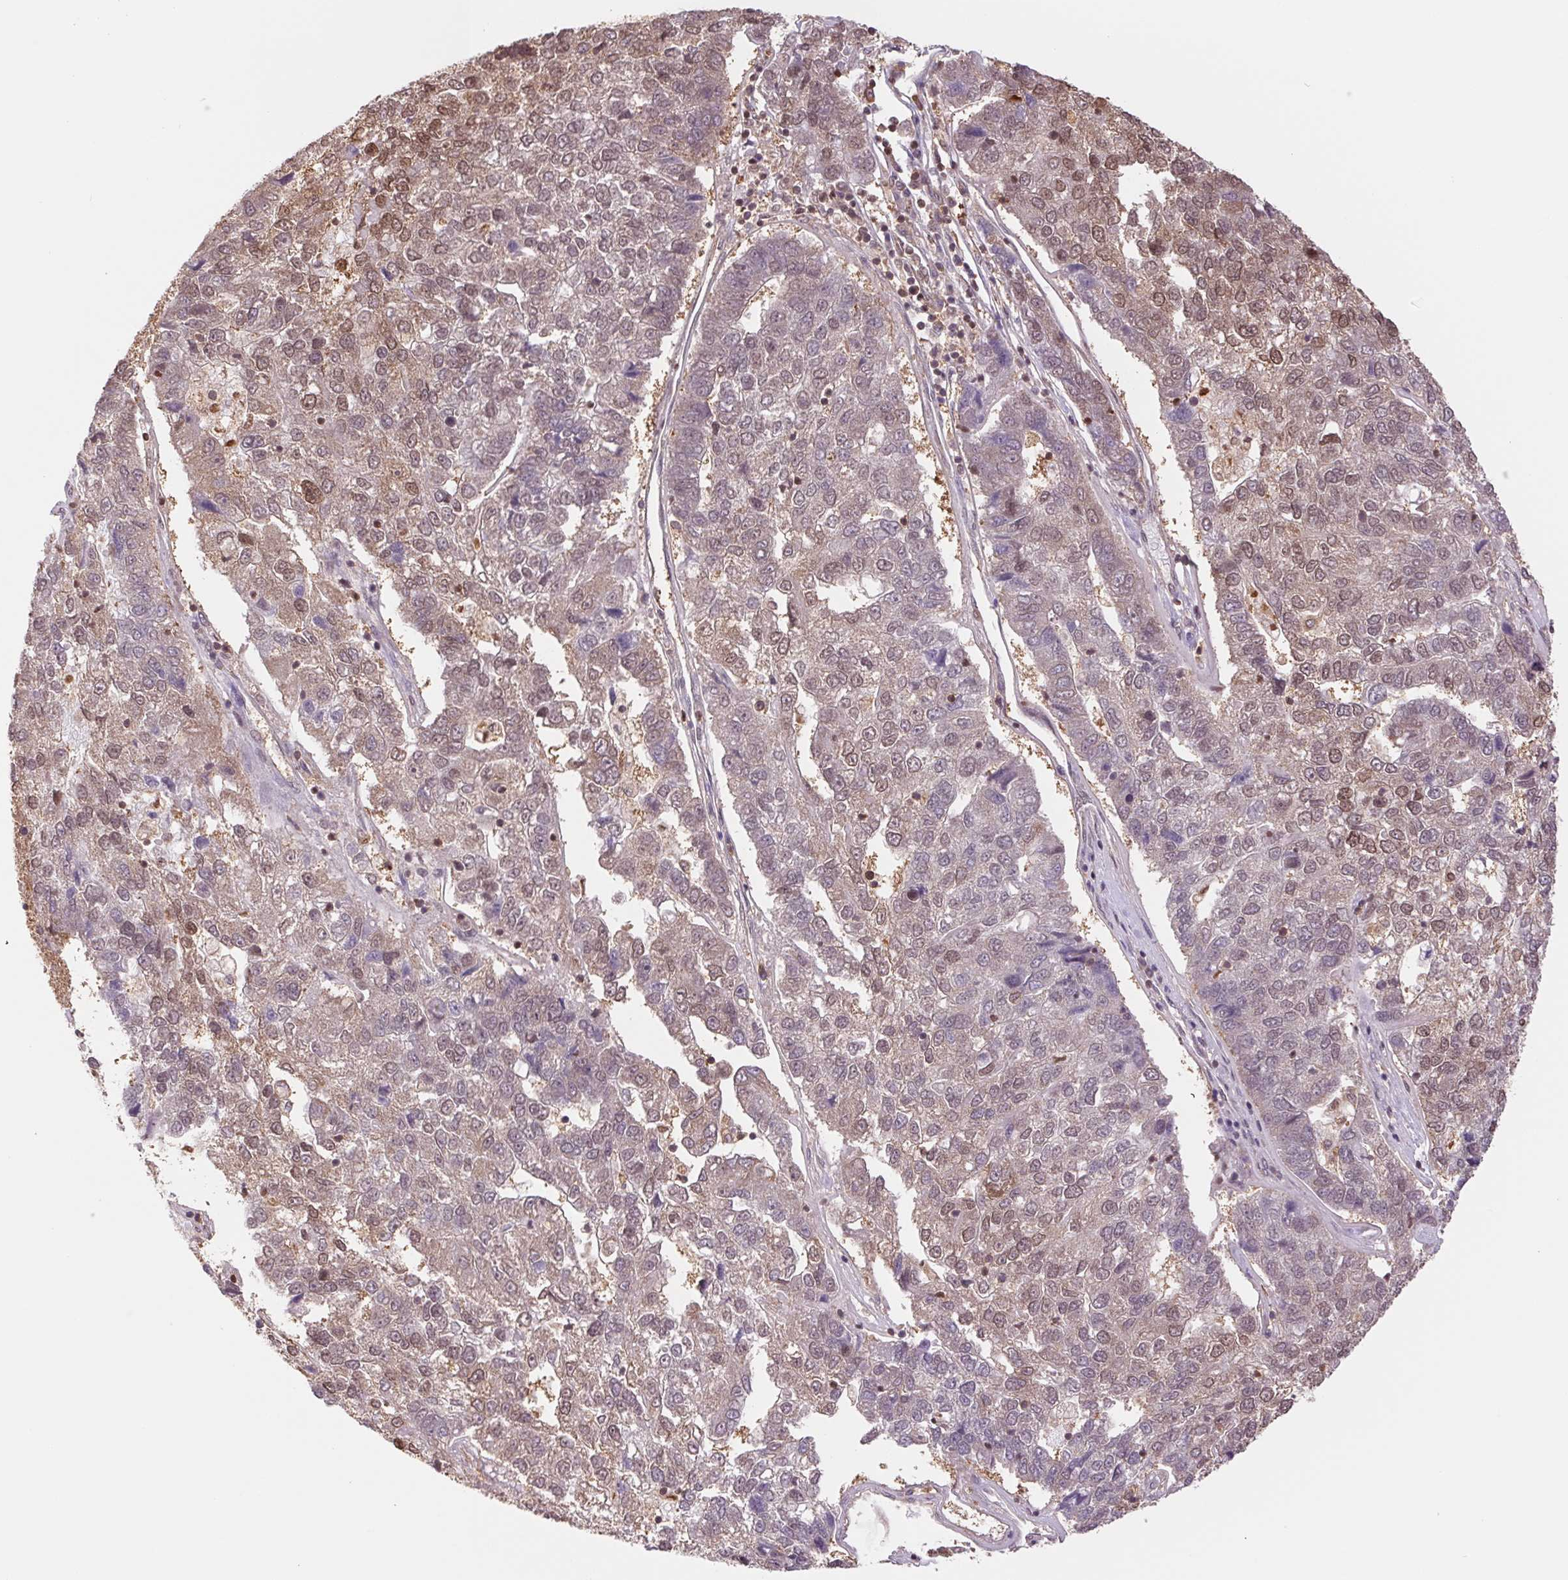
{"staining": {"intensity": "weak", "quantity": "25%-75%", "location": "cytoplasmic/membranous,nuclear"}, "tissue": "pancreatic cancer", "cell_type": "Tumor cells", "image_type": "cancer", "snomed": [{"axis": "morphology", "description": "Adenocarcinoma, NOS"}, {"axis": "topography", "description": "Pancreas"}], "caption": "Tumor cells show weak cytoplasmic/membranous and nuclear positivity in approximately 25%-75% of cells in pancreatic adenocarcinoma.", "gene": "CDC123", "patient": {"sex": "female", "age": 61}}